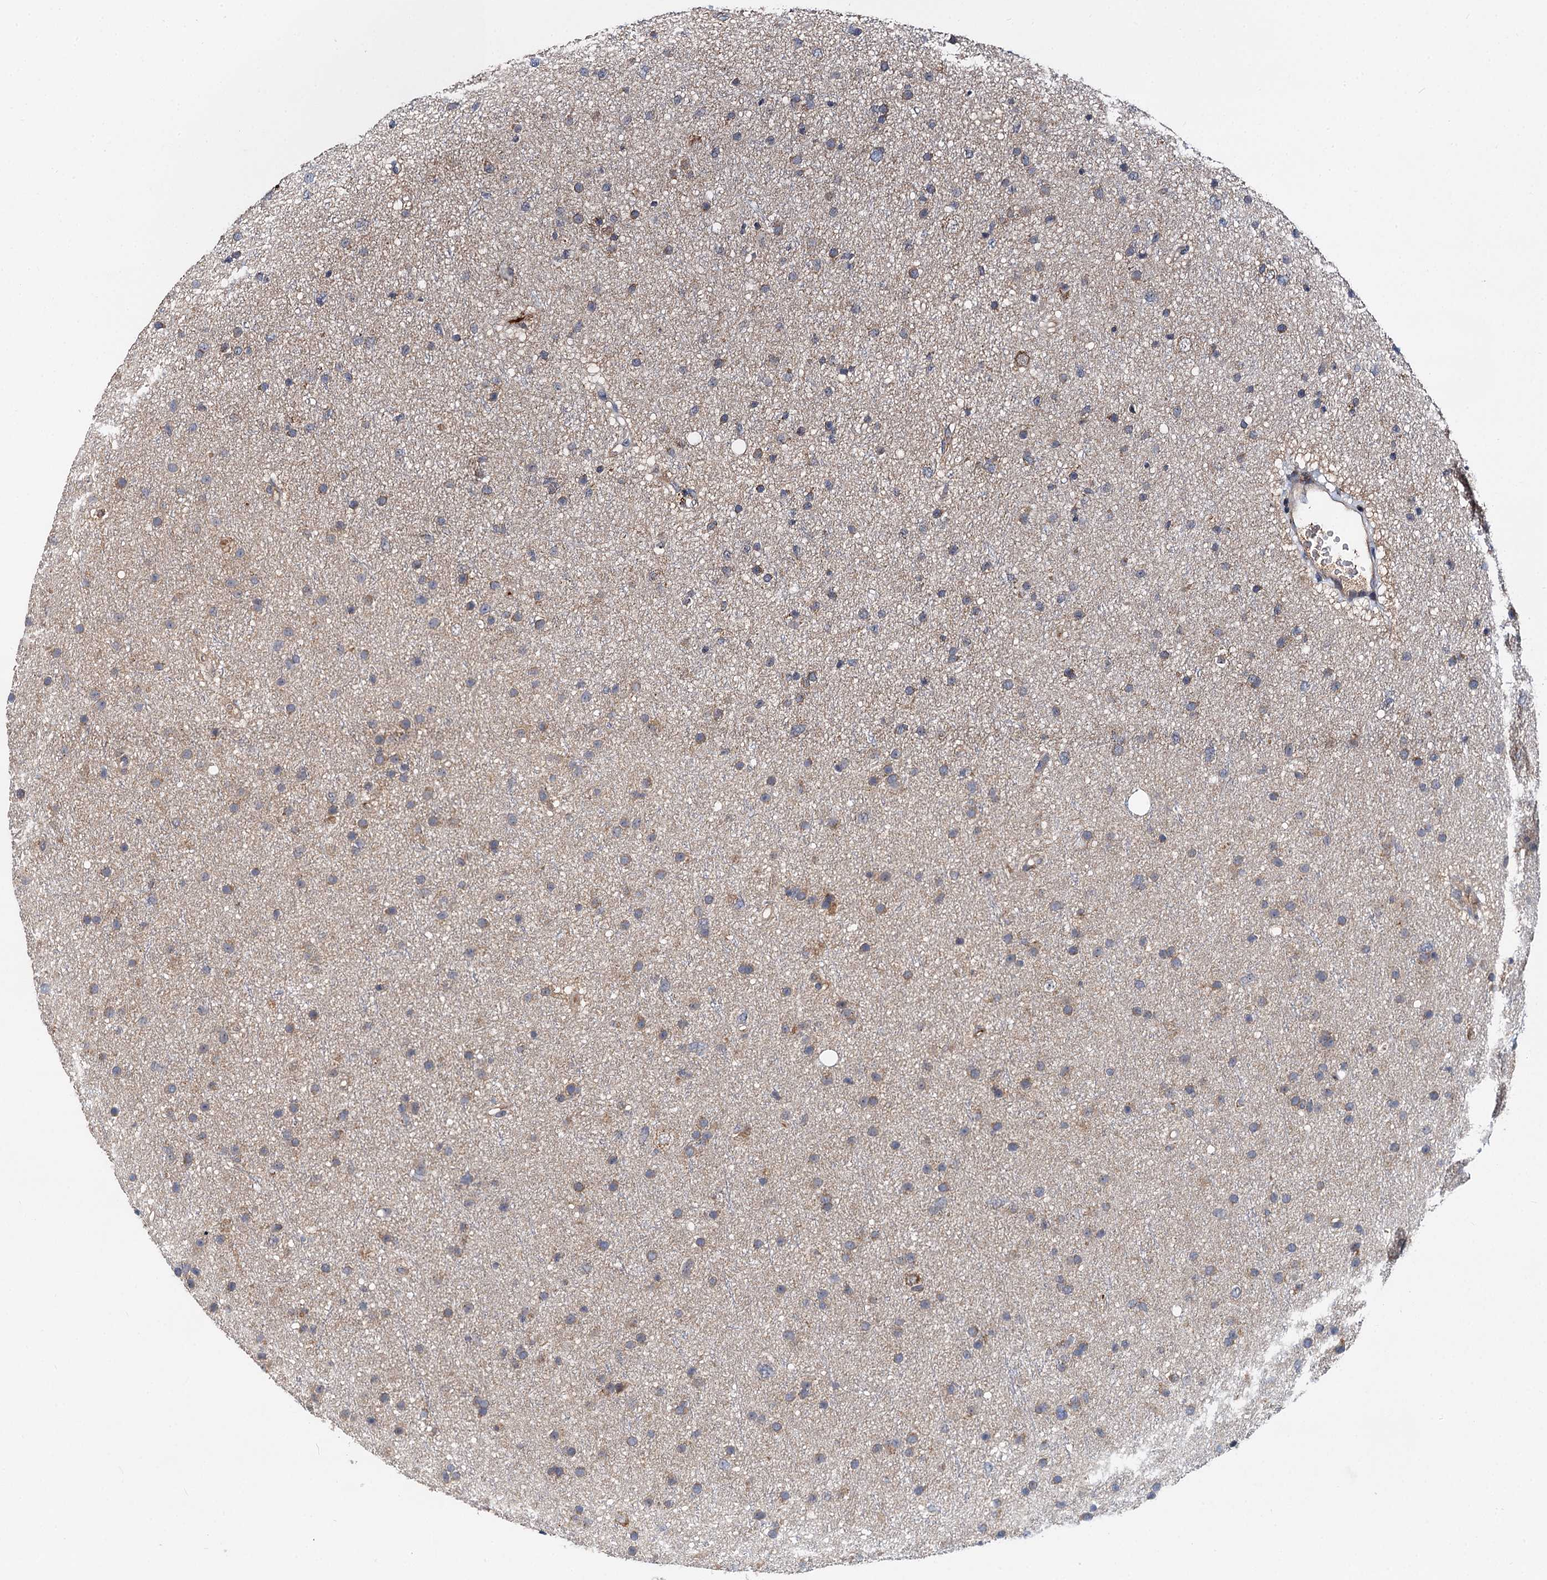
{"staining": {"intensity": "weak", "quantity": "<25%", "location": "cytoplasmic/membranous"}, "tissue": "glioma", "cell_type": "Tumor cells", "image_type": "cancer", "snomed": [{"axis": "morphology", "description": "Glioma, malignant, Low grade"}, {"axis": "topography", "description": "Cerebral cortex"}], "caption": "Tumor cells show no significant positivity in glioma.", "gene": "SPRYD3", "patient": {"sex": "female", "age": 39}}